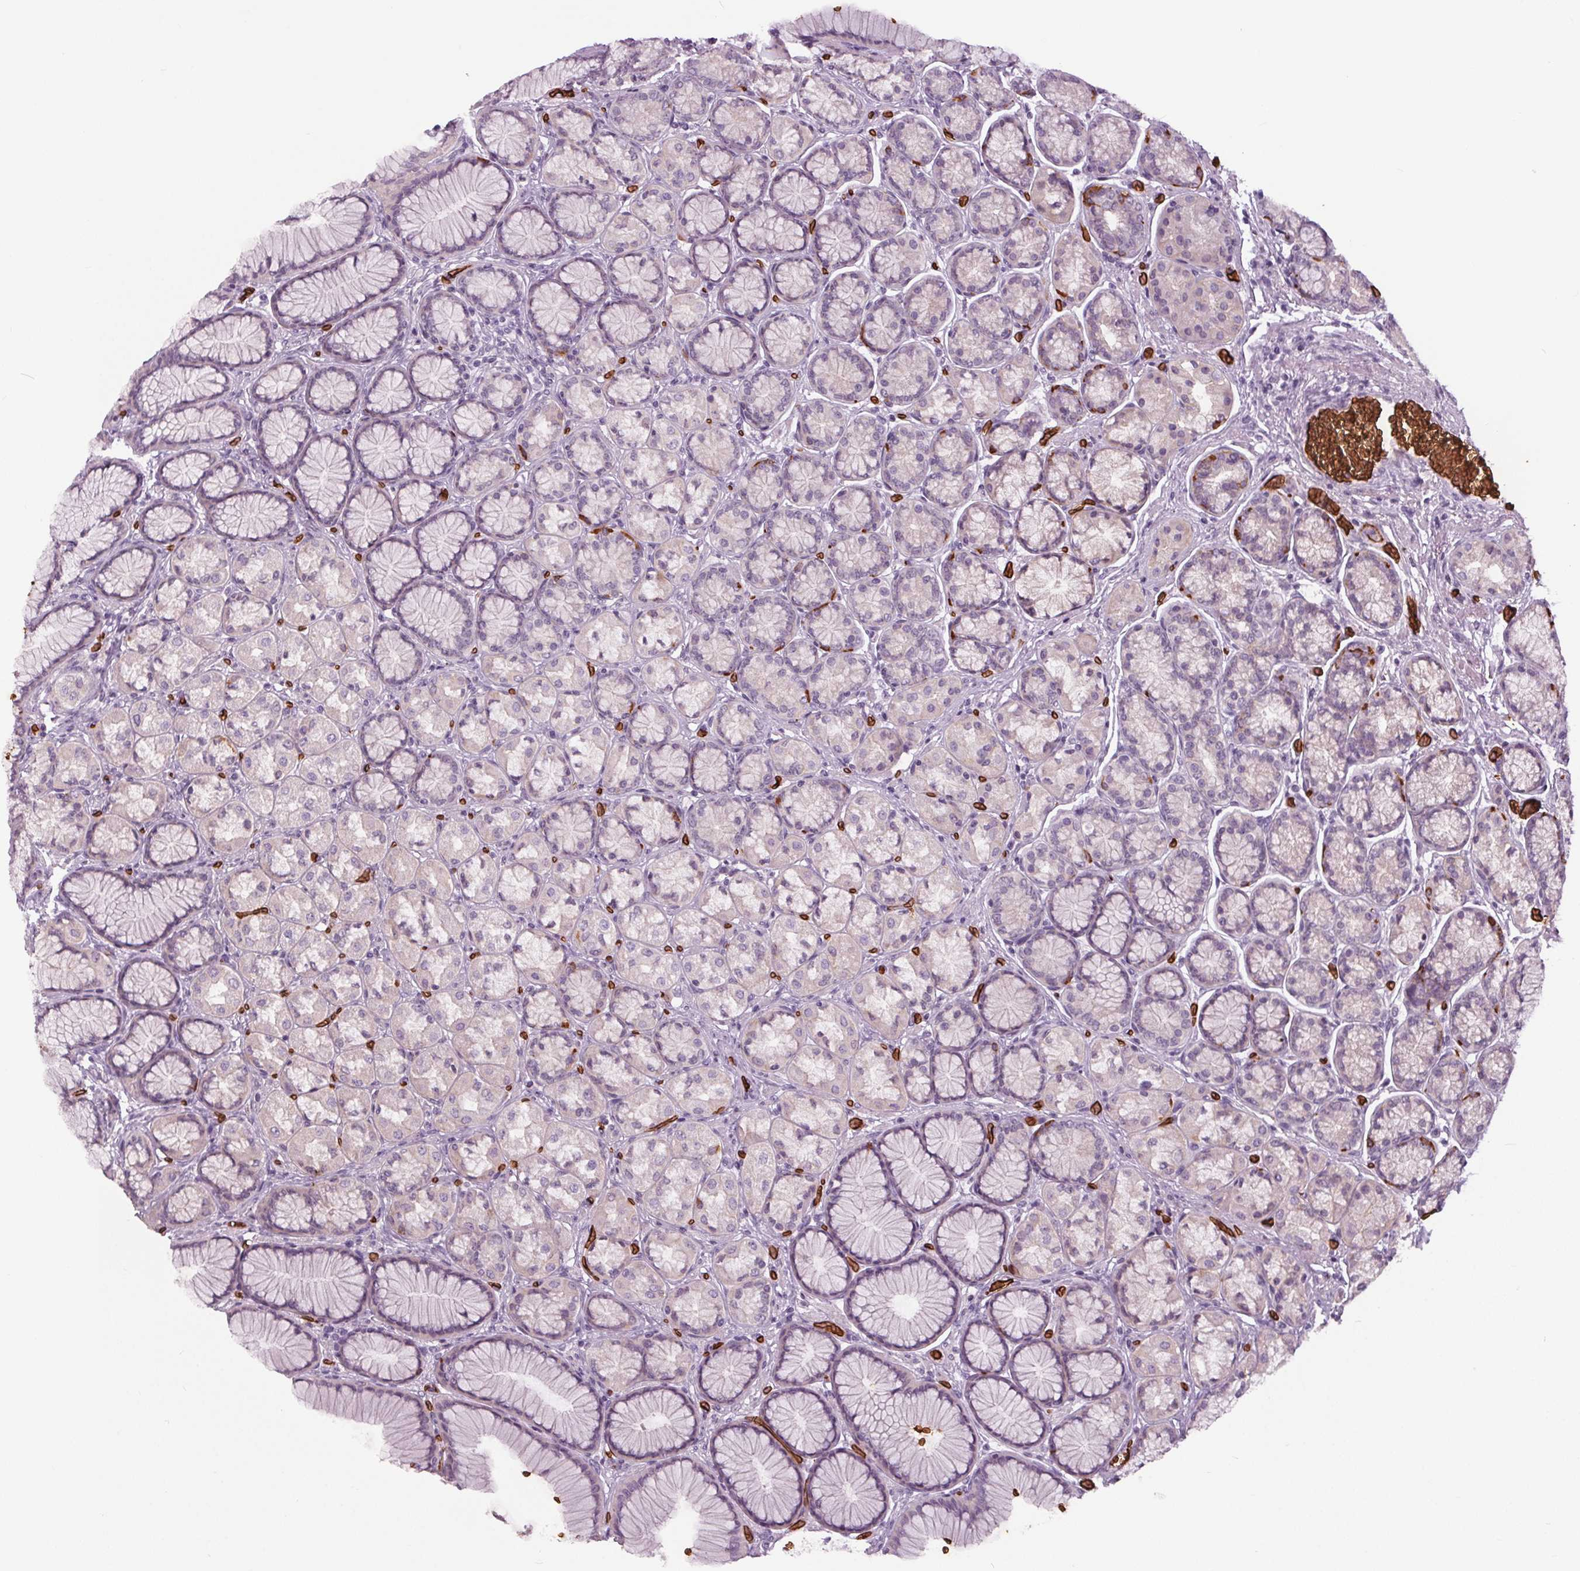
{"staining": {"intensity": "negative", "quantity": "none", "location": "none"}, "tissue": "stomach", "cell_type": "Glandular cells", "image_type": "normal", "snomed": [{"axis": "morphology", "description": "Normal tissue, NOS"}, {"axis": "morphology", "description": "Adenocarcinoma, NOS"}, {"axis": "morphology", "description": "Adenocarcinoma, High grade"}, {"axis": "topography", "description": "Stomach, upper"}, {"axis": "topography", "description": "Stomach"}], "caption": "An immunohistochemistry (IHC) histopathology image of normal stomach is shown. There is no staining in glandular cells of stomach. Nuclei are stained in blue.", "gene": "SLC4A1", "patient": {"sex": "female", "age": 65}}